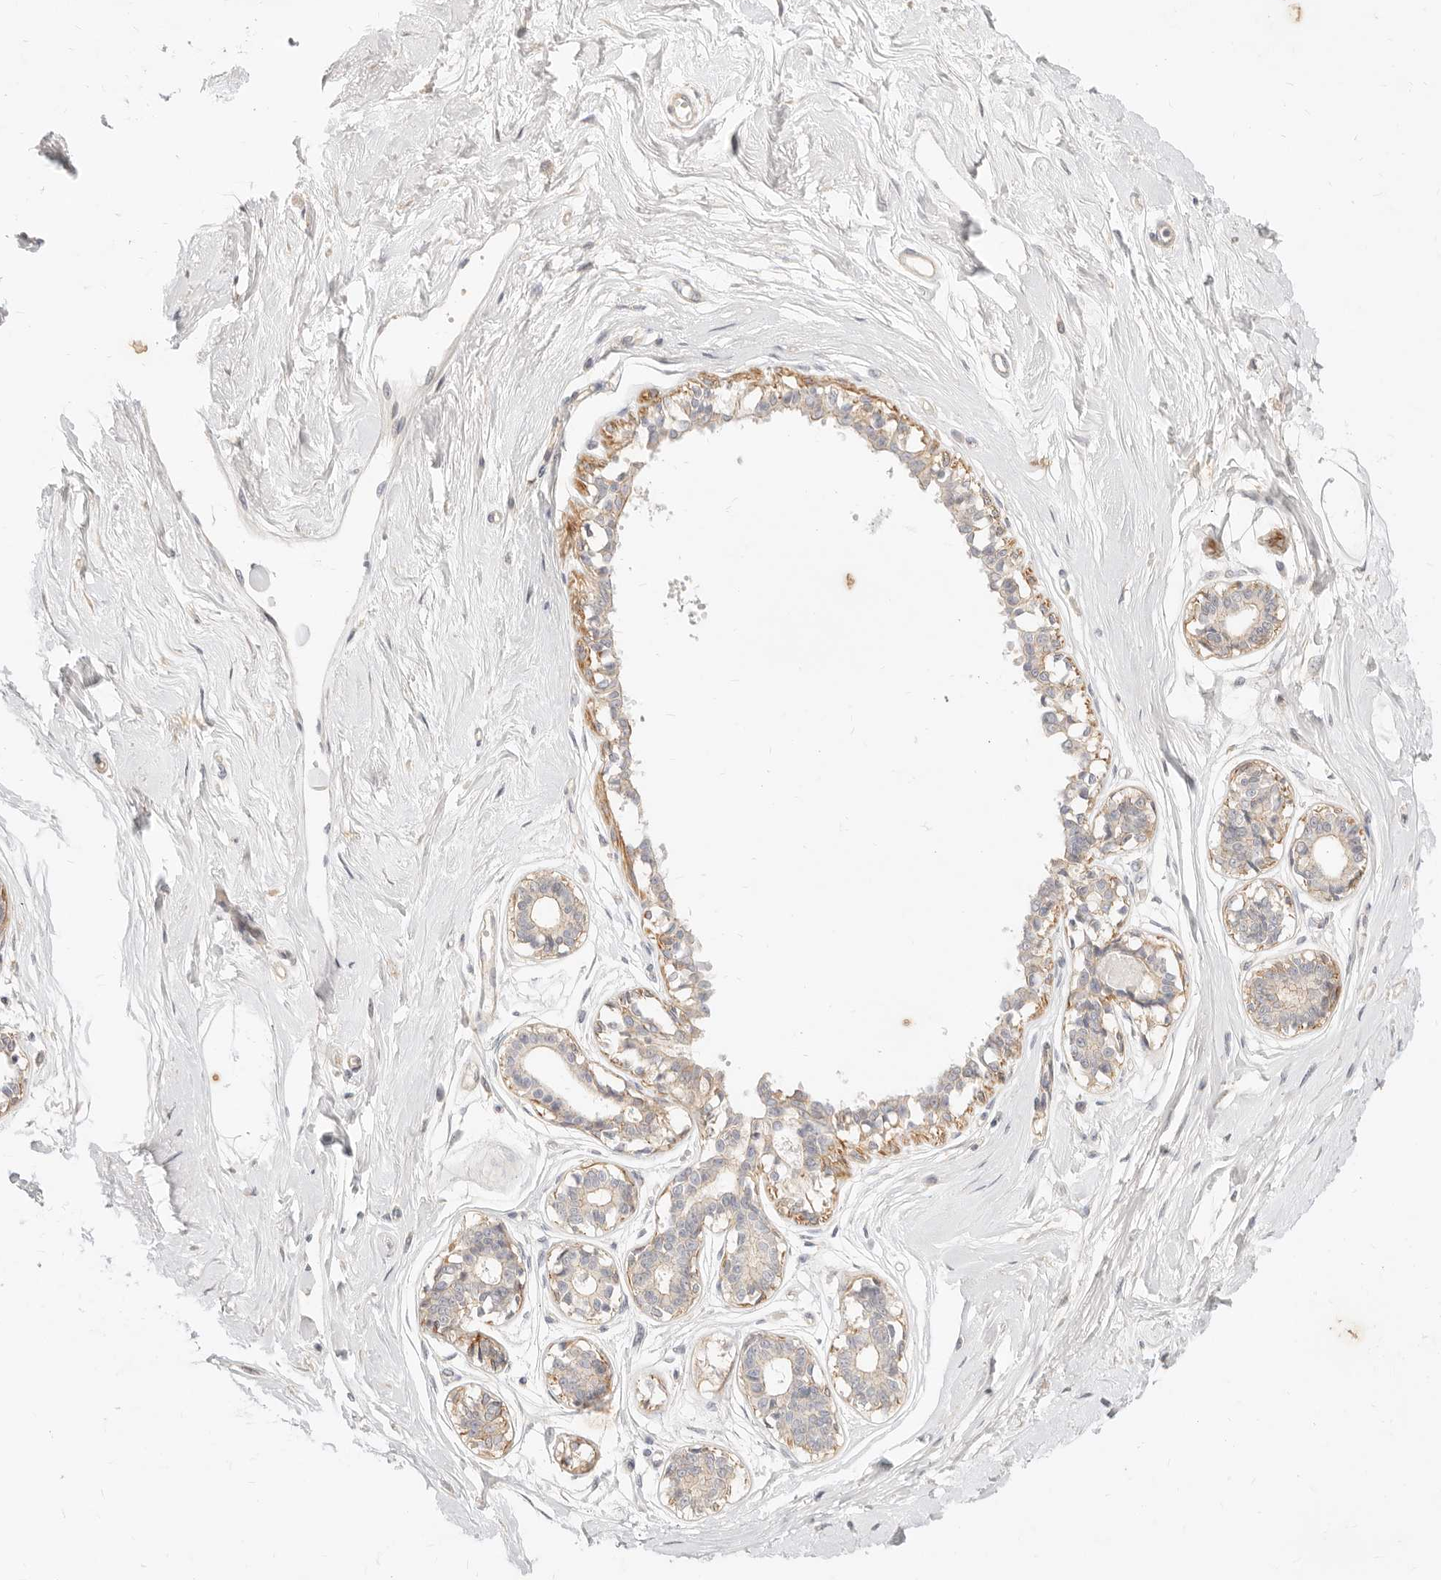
{"staining": {"intensity": "weak", "quantity": "<25%", "location": "cytoplasmic/membranous"}, "tissue": "breast", "cell_type": "Adipocytes", "image_type": "normal", "snomed": [{"axis": "morphology", "description": "Normal tissue, NOS"}, {"axis": "topography", "description": "Breast"}], "caption": "This is an IHC photomicrograph of normal breast. There is no staining in adipocytes.", "gene": "UBXN10", "patient": {"sex": "female", "age": 45}}